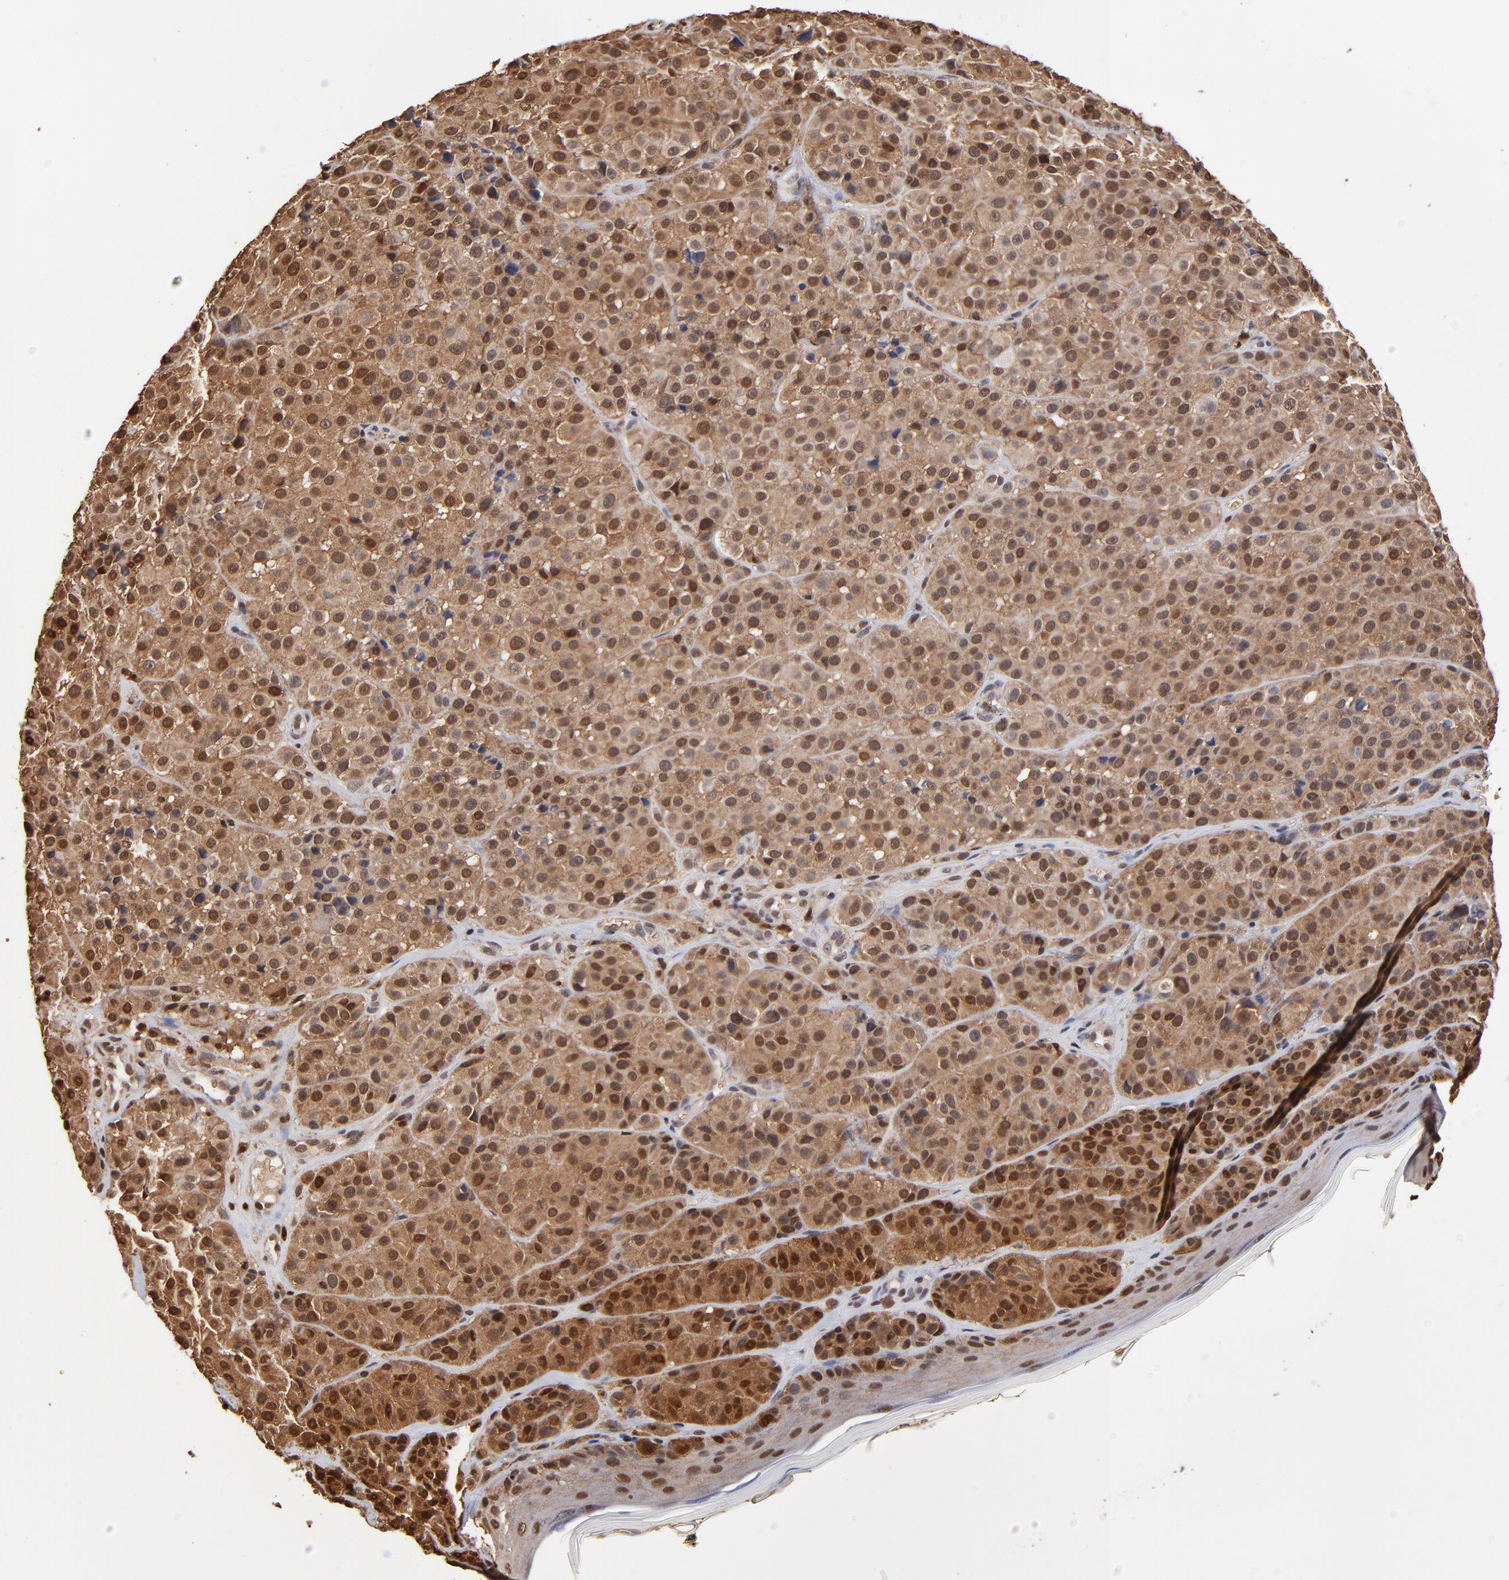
{"staining": {"intensity": "moderate", "quantity": ">75%", "location": "cytoplasmic/membranous,nuclear"}, "tissue": "melanoma", "cell_type": "Tumor cells", "image_type": "cancer", "snomed": [{"axis": "morphology", "description": "Malignant melanoma, NOS"}, {"axis": "topography", "description": "Skin"}], "caption": "The histopathology image demonstrates staining of melanoma, revealing moderate cytoplasmic/membranous and nuclear protein expression (brown color) within tumor cells.", "gene": "CASP1", "patient": {"sex": "female", "age": 75}}